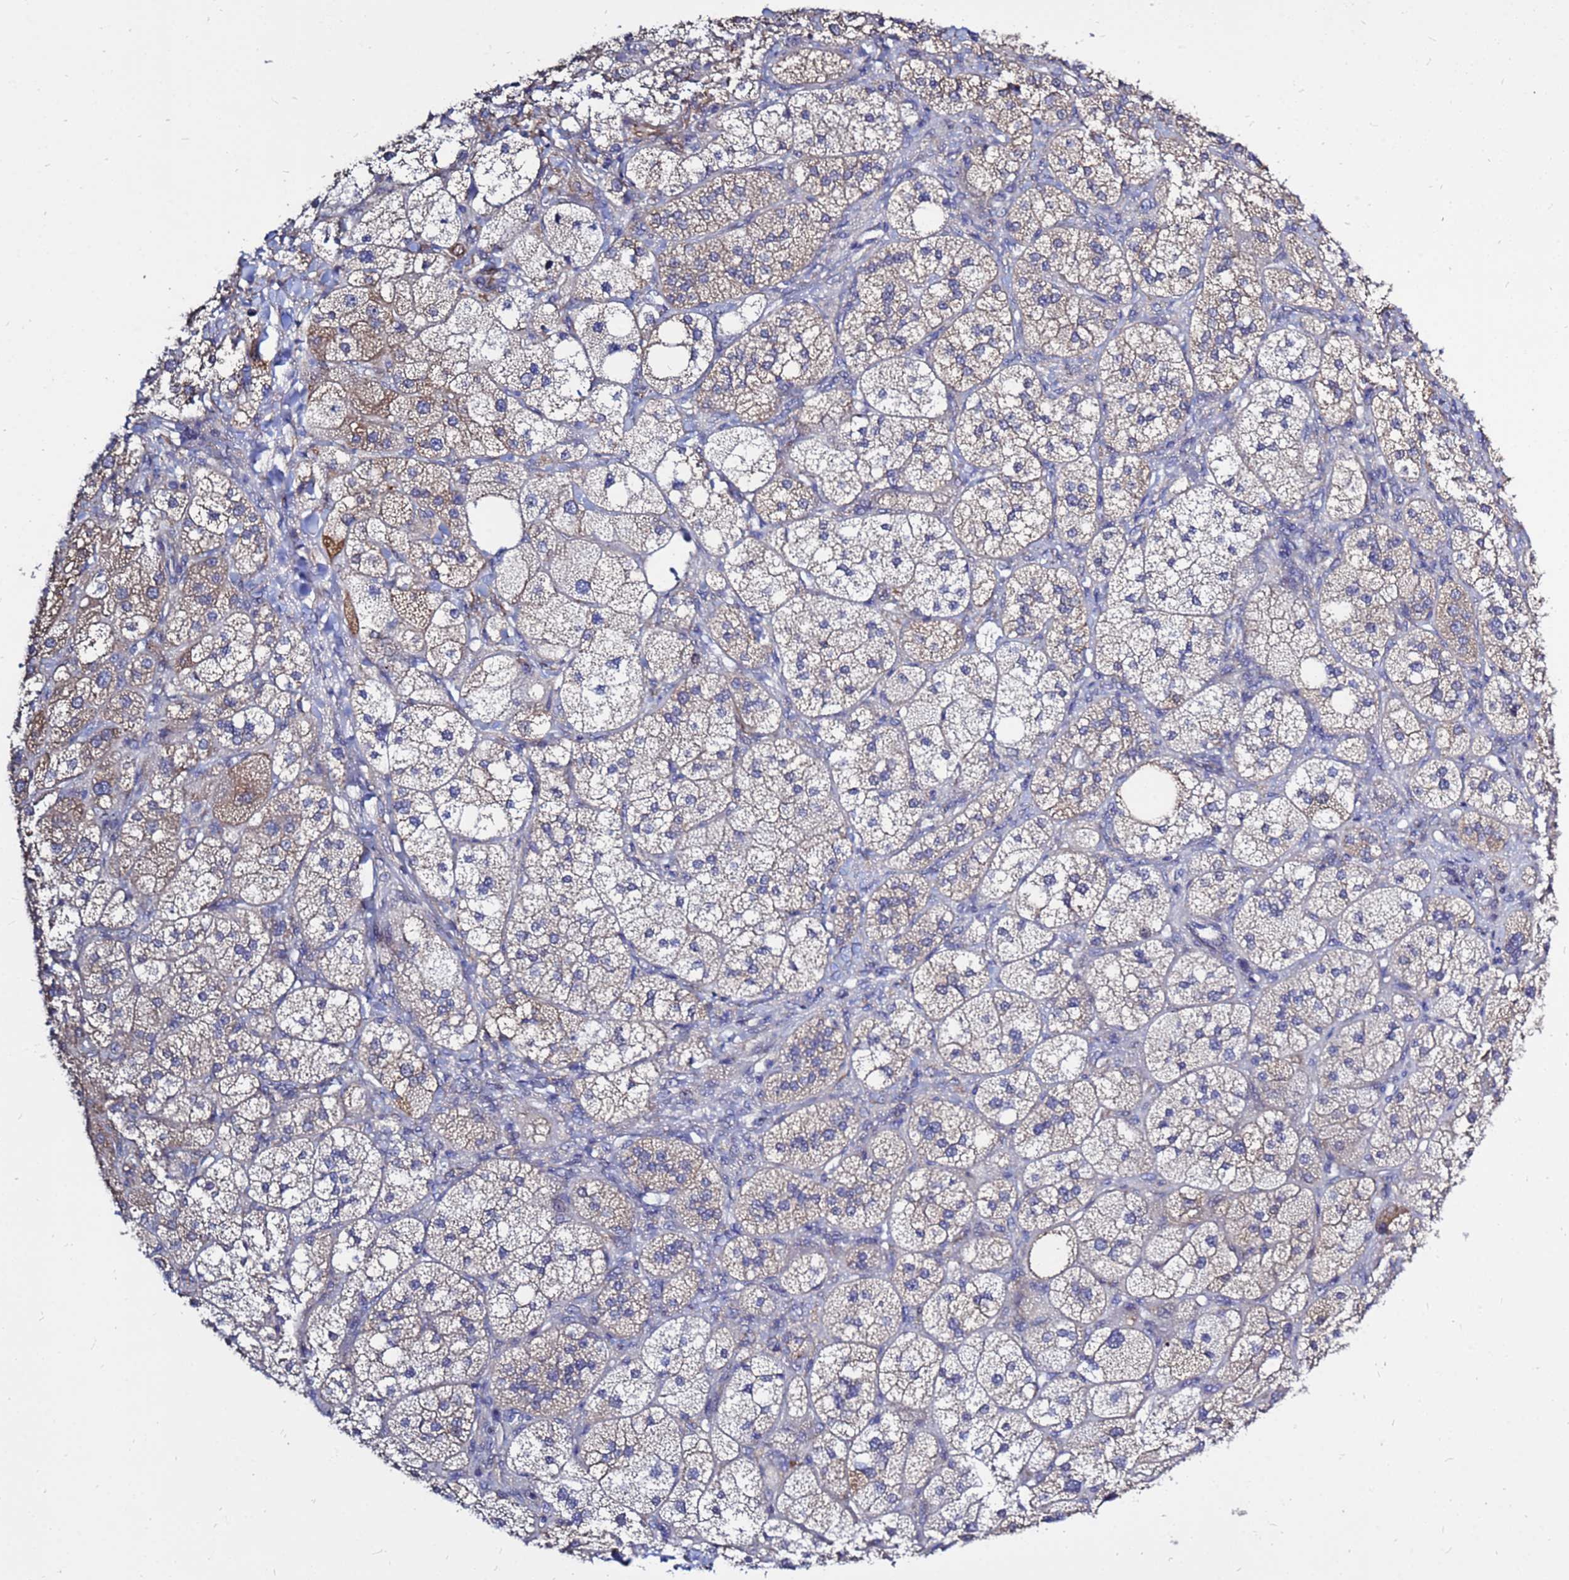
{"staining": {"intensity": "weak", "quantity": "25%-75%", "location": "cytoplasmic/membranous"}, "tissue": "adrenal gland", "cell_type": "Glandular cells", "image_type": "normal", "snomed": [{"axis": "morphology", "description": "Normal tissue, NOS"}, {"axis": "topography", "description": "Adrenal gland"}], "caption": "Adrenal gland stained with immunohistochemistry shows weak cytoplasmic/membranous staining in approximately 25%-75% of glandular cells.", "gene": "MOB2", "patient": {"sex": "male", "age": 61}}